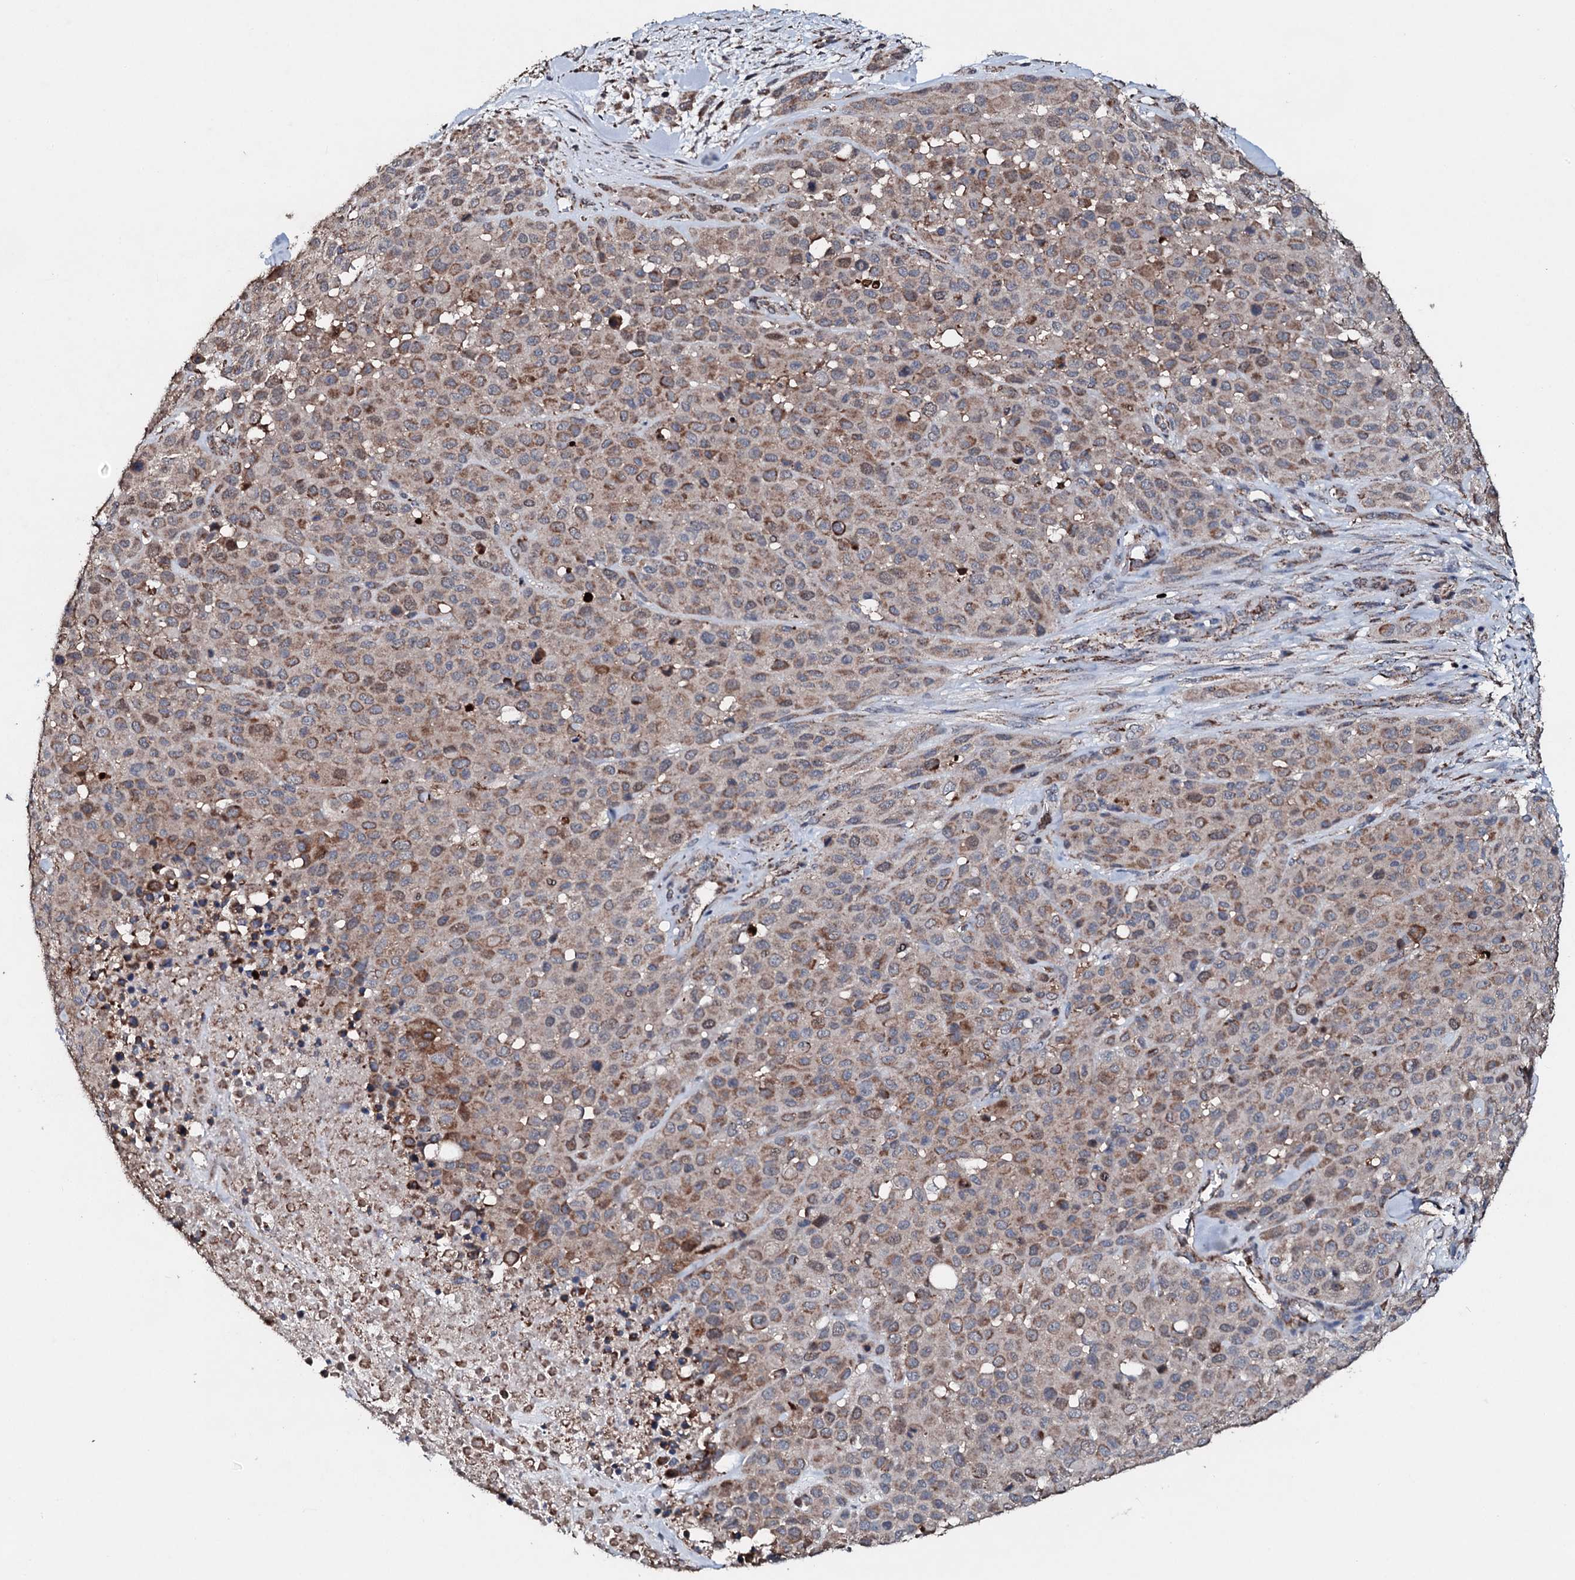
{"staining": {"intensity": "moderate", "quantity": ">75%", "location": "cytoplasmic/membranous"}, "tissue": "melanoma", "cell_type": "Tumor cells", "image_type": "cancer", "snomed": [{"axis": "morphology", "description": "Malignant melanoma, Metastatic site"}, {"axis": "topography", "description": "Skin"}], "caption": "Melanoma stained with DAB IHC demonstrates medium levels of moderate cytoplasmic/membranous positivity in approximately >75% of tumor cells.", "gene": "DYNC2I2", "patient": {"sex": "female", "age": 81}}